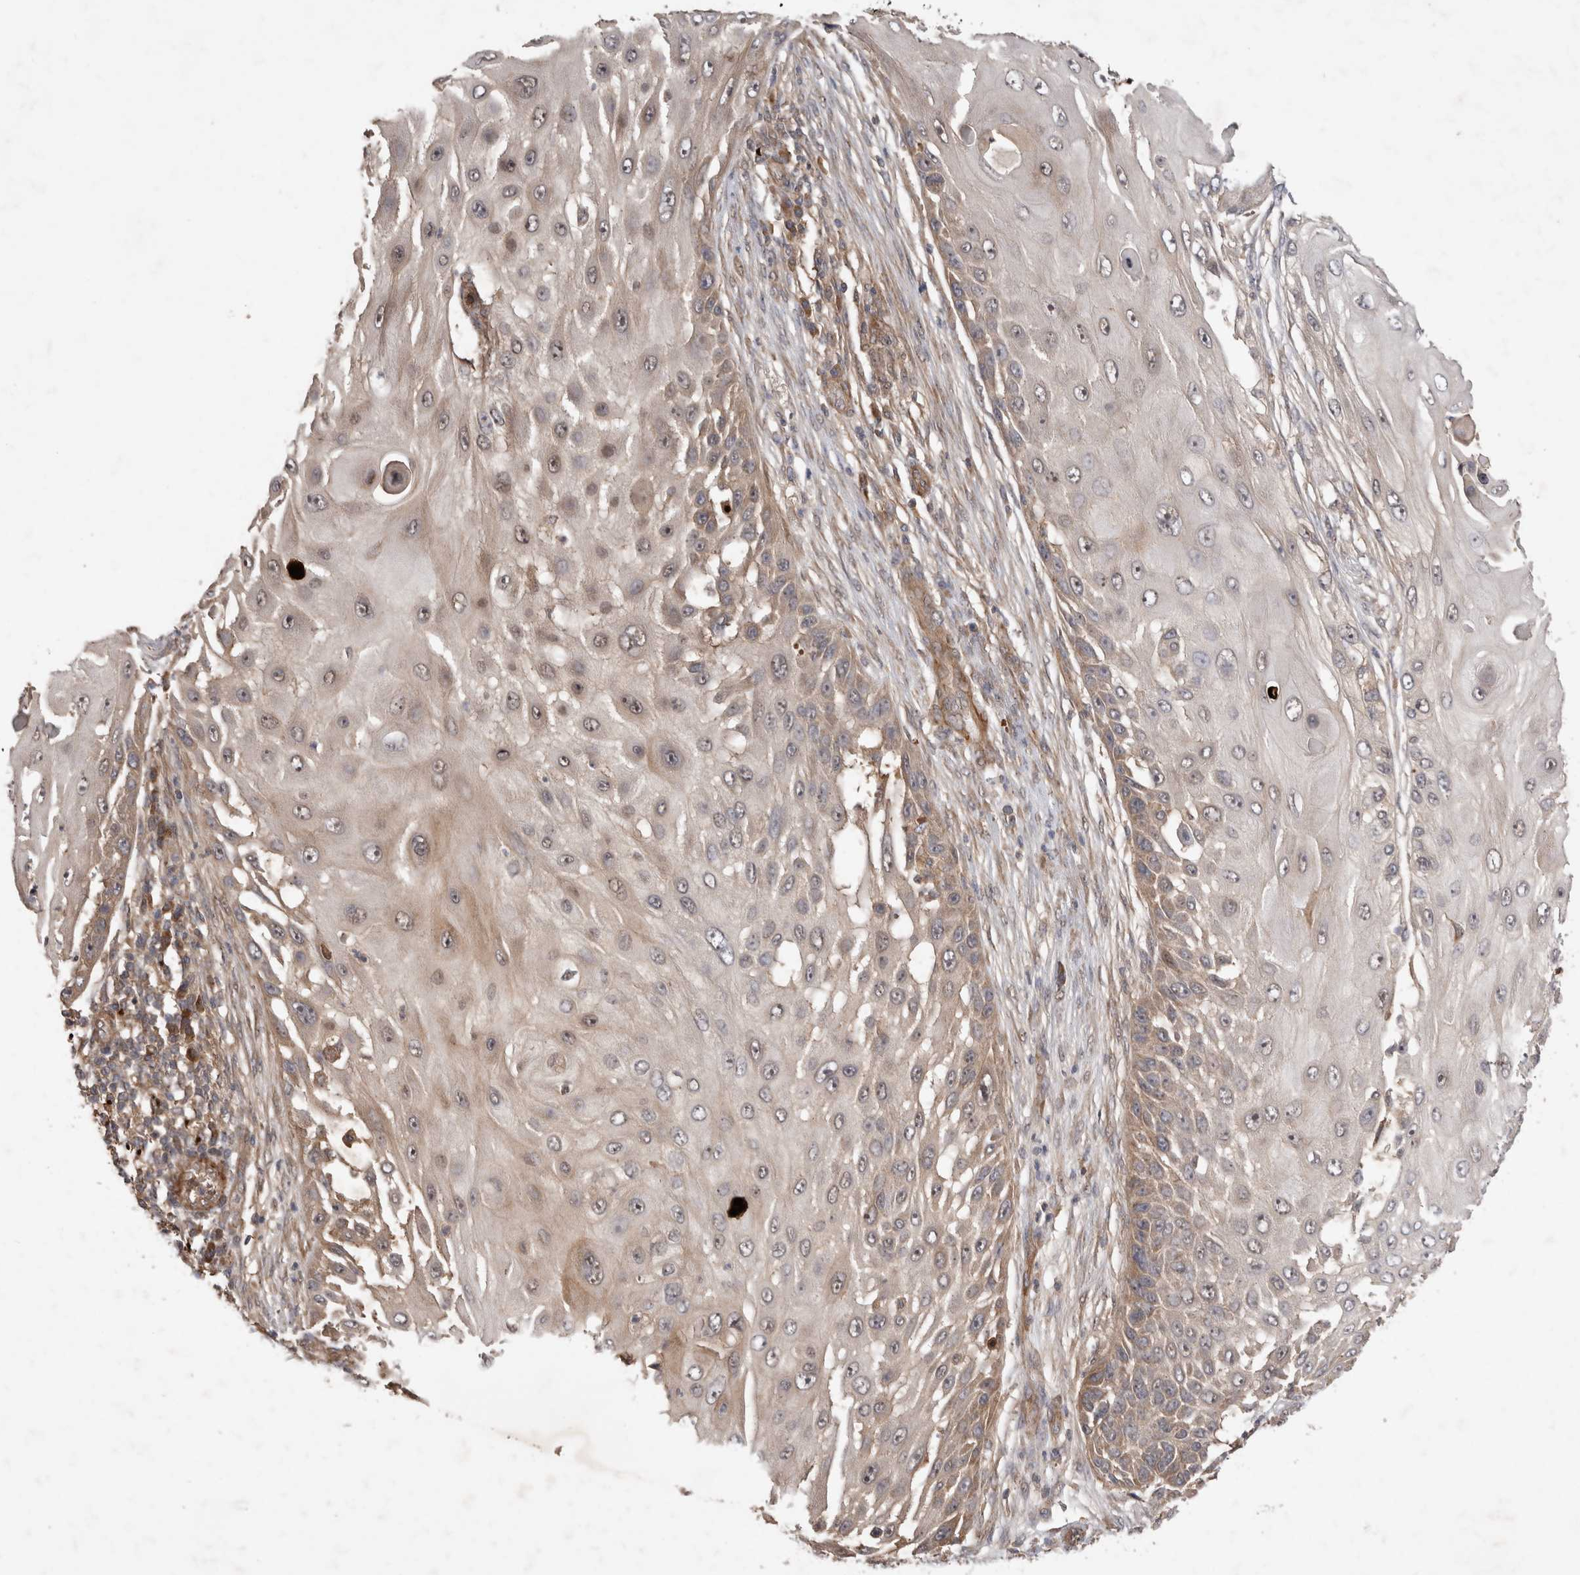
{"staining": {"intensity": "moderate", "quantity": "25%-75%", "location": "cytoplasmic/membranous,nuclear"}, "tissue": "skin cancer", "cell_type": "Tumor cells", "image_type": "cancer", "snomed": [{"axis": "morphology", "description": "Squamous cell carcinoma, NOS"}, {"axis": "topography", "description": "Skin"}], "caption": "Protein expression by immunohistochemistry exhibits moderate cytoplasmic/membranous and nuclear staining in about 25%-75% of tumor cells in squamous cell carcinoma (skin).", "gene": "FAM221A", "patient": {"sex": "female", "age": 44}}